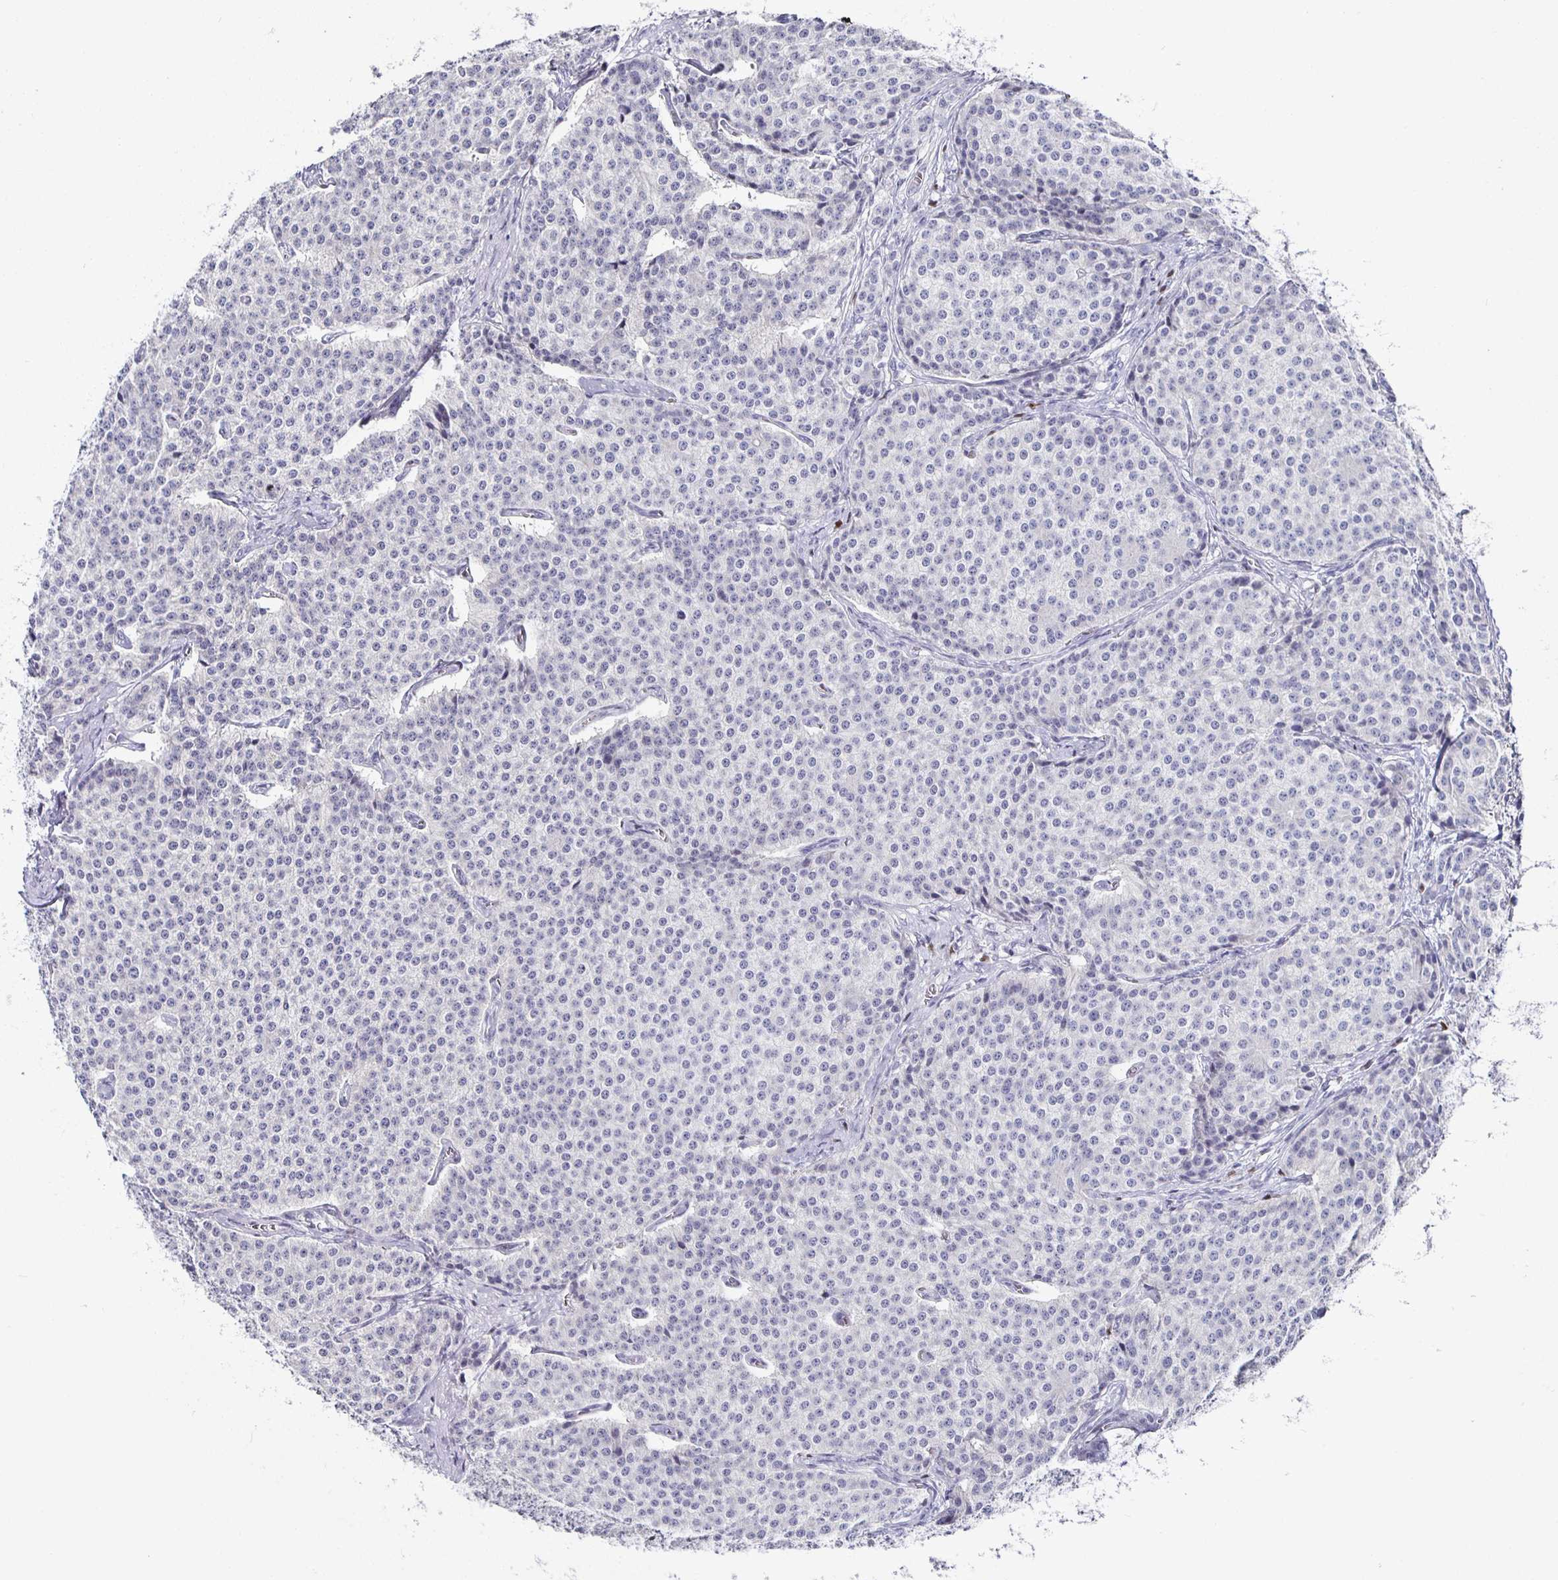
{"staining": {"intensity": "negative", "quantity": "none", "location": "none"}, "tissue": "carcinoid", "cell_type": "Tumor cells", "image_type": "cancer", "snomed": [{"axis": "morphology", "description": "Carcinoid, malignant, NOS"}, {"axis": "topography", "description": "Small intestine"}], "caption": "Protein analysis of malignant carcinoid demonstrates no significant staining in tumor cells.", "gene": "RUNX2", "patient": {"sex": "female", "age": 64}}